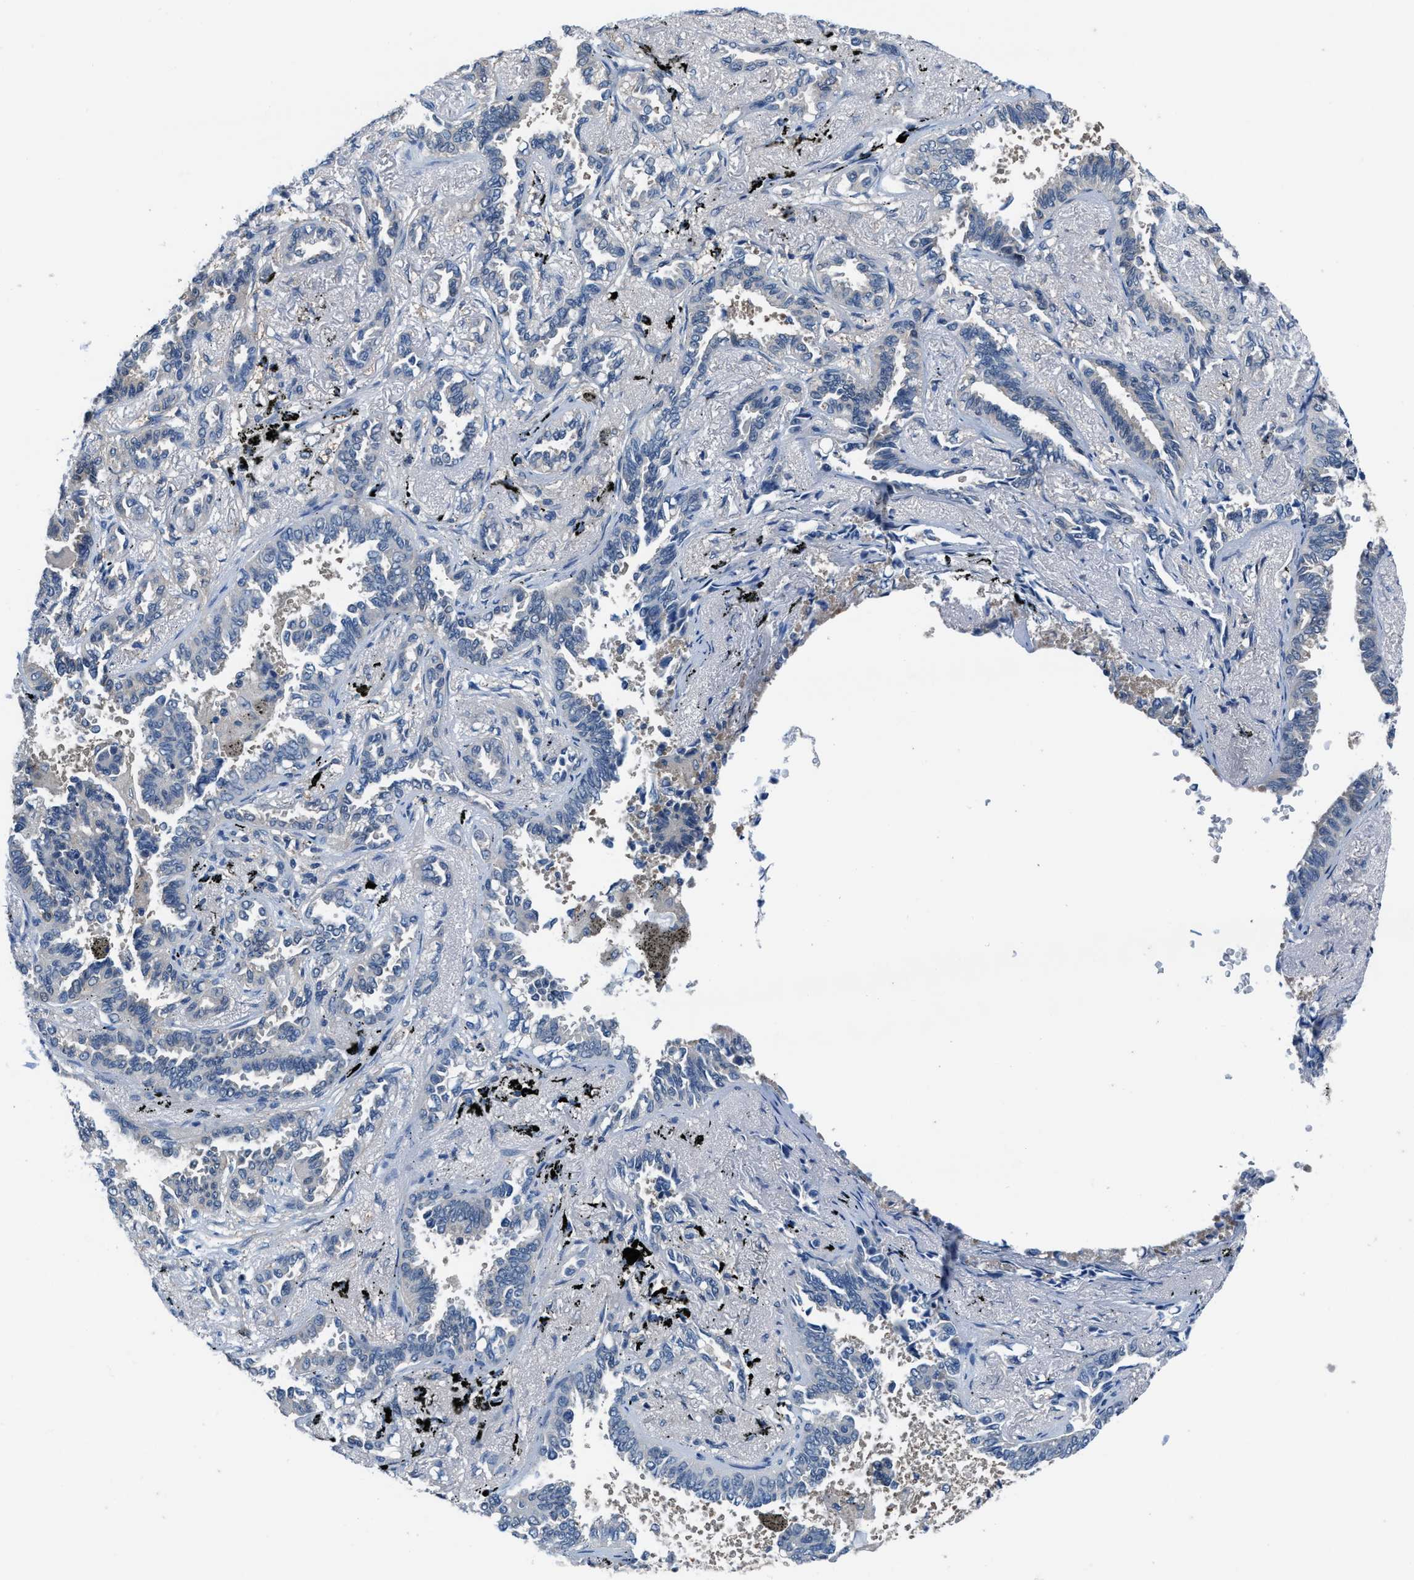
{"staining": {"intensity": "negative", "quantity": "none", "location": "none"}, "tissue": "lung cancer", "cell_type": "Tumor cells", "image_type": "cancer", "snomed": [{"axis": "morphology", "description": "Adenocarcinoma, NOS"}, {"axis": "topography", "description": "Lung"}], "caption": "Adenocarcinoma (lung) stained for a protein using immunohistochemistry (IHC) demonstrates no expression tumor cells.", "gene": "NUDT5", "patient": {"sex": "male", "age": 59}}